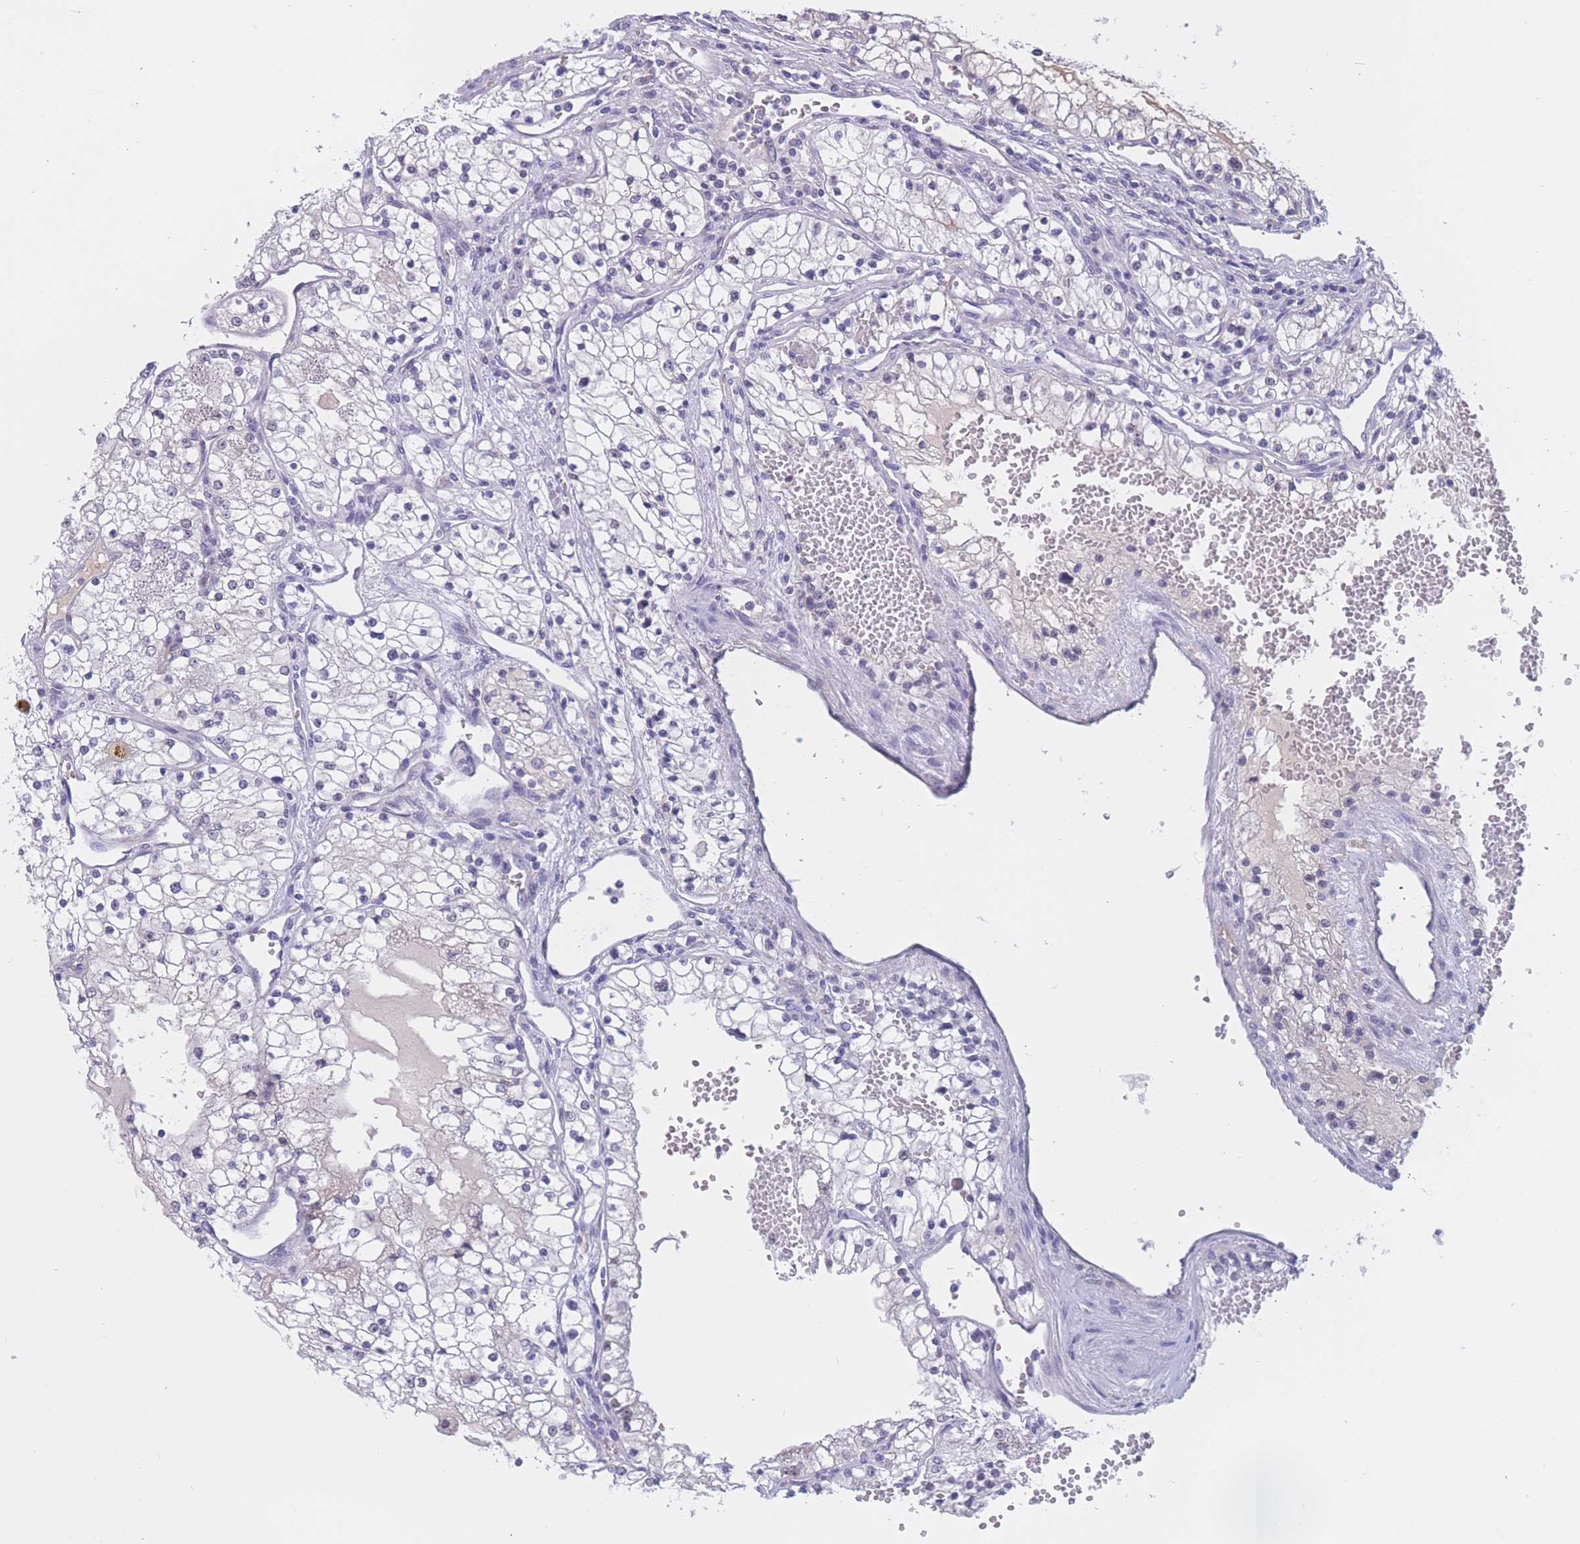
{"staining": {"intensity": "negative", "quantity": "none", "location": "none"}, "tissue": "renal cancer", "cell_type": "Tumor cells", "image_type": "cancer", "snomed": [{"axis": "morphology", "description": "Normal tissue, NOS"}, {"axis": "morphology", "description": "Adenocarcinoma, NOS"}, {"axis": "topography", "description": "Kidney"}], "caption": "The immunohistochemistry histopathology image has no significant staining in tumor cells of adenocarcinoma (renal) tissue. The staining was performed using DAB to visualize the protein expression in brown, while the nuclei were stained in blue with hematoxylin (Magnification: 20x).", "gene": "BOP1", "patient": {"sex": "male", "age": 68}}